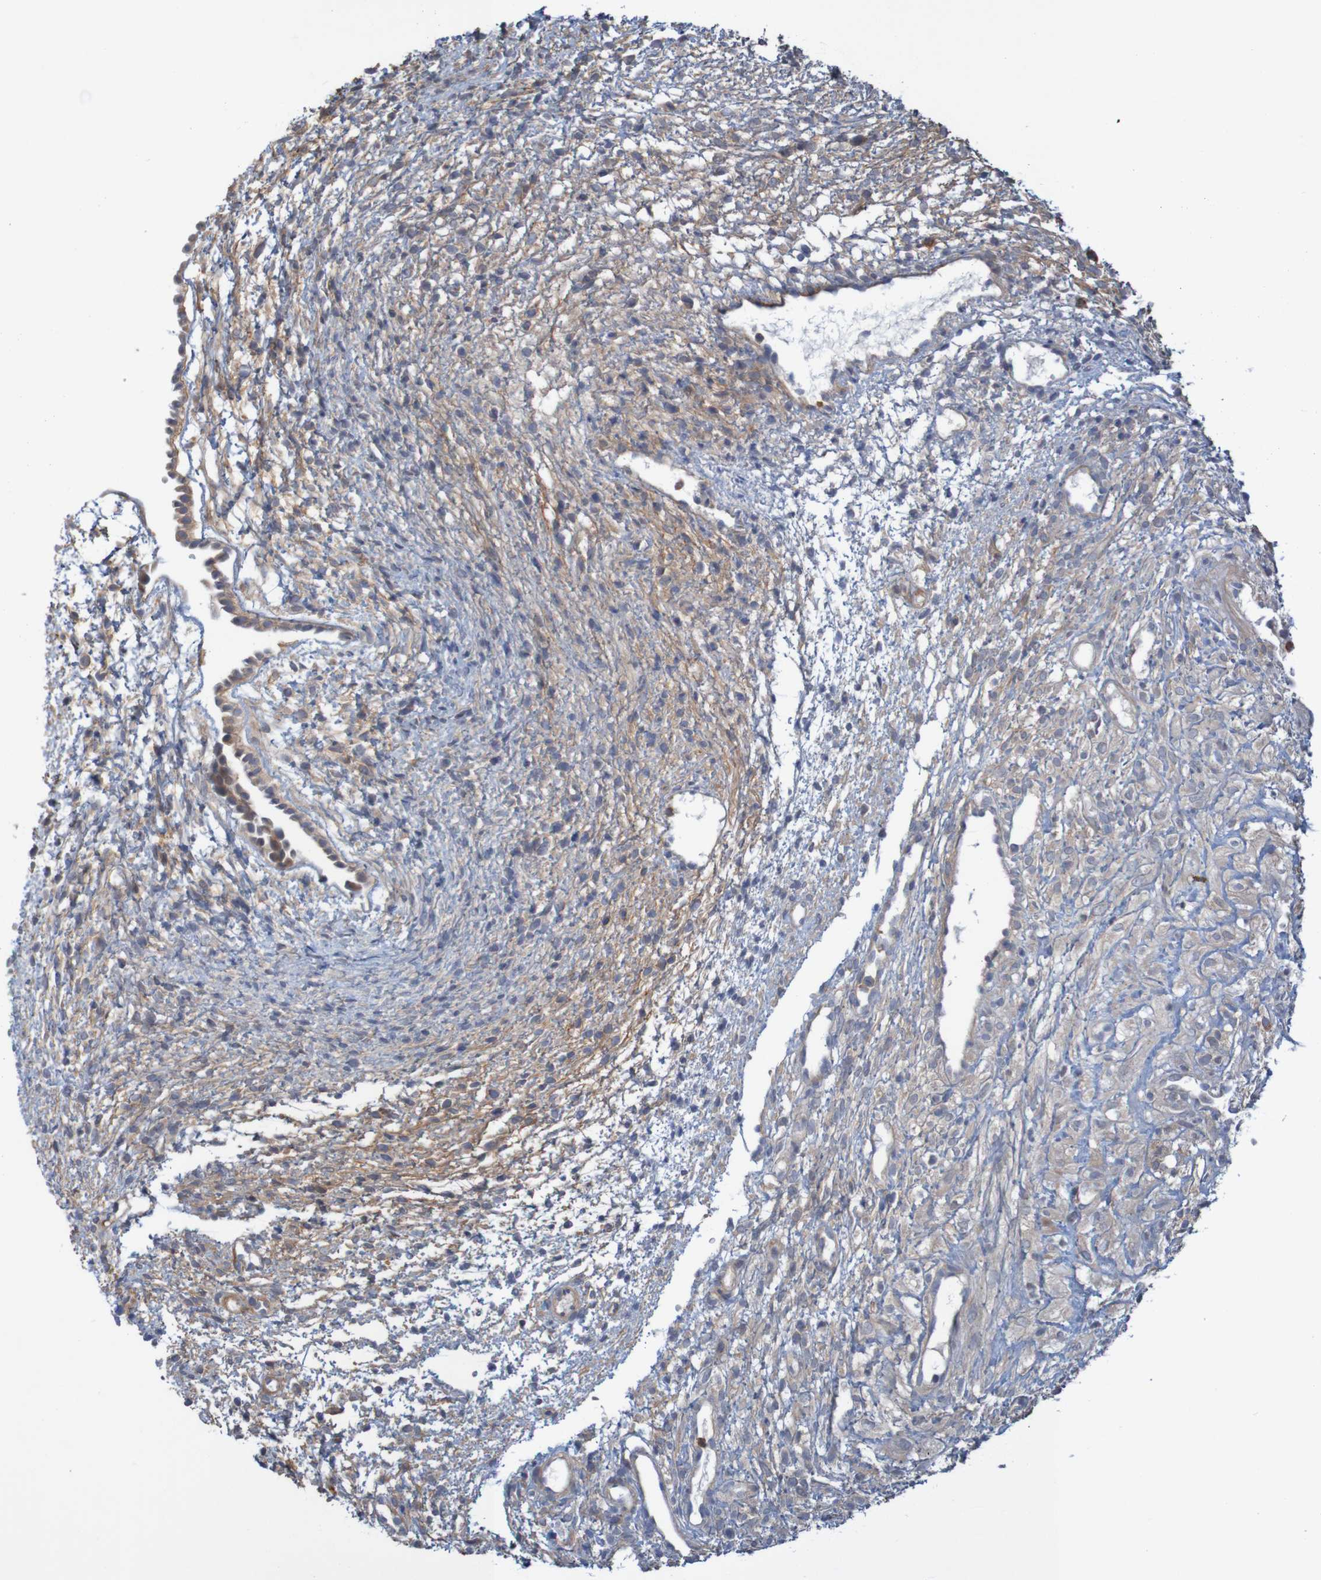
{"staining": {"intensity": "weak", "quantity": "25%-75%", "location": "cytoplasmic/membranous"}, "tissue": "ovary", "cell_type": "Ovarian stroma cells", "image_type": "normal", "snomed": [{"axis": "morphology", "description": "Normal tissue, NOS"}, {"axis": "morphology", "description": "Cyst, NOS"}, {"axis": "topography", "description": "Ovary"}], "caption": "The photomicrograph shows a brown stain indicating the presence of a protein in the cytoplasmic/membranous of ovarian stroma cells in ovary.", "gene": "NAV2", "patient": {"sex": "female", "age": 18}}